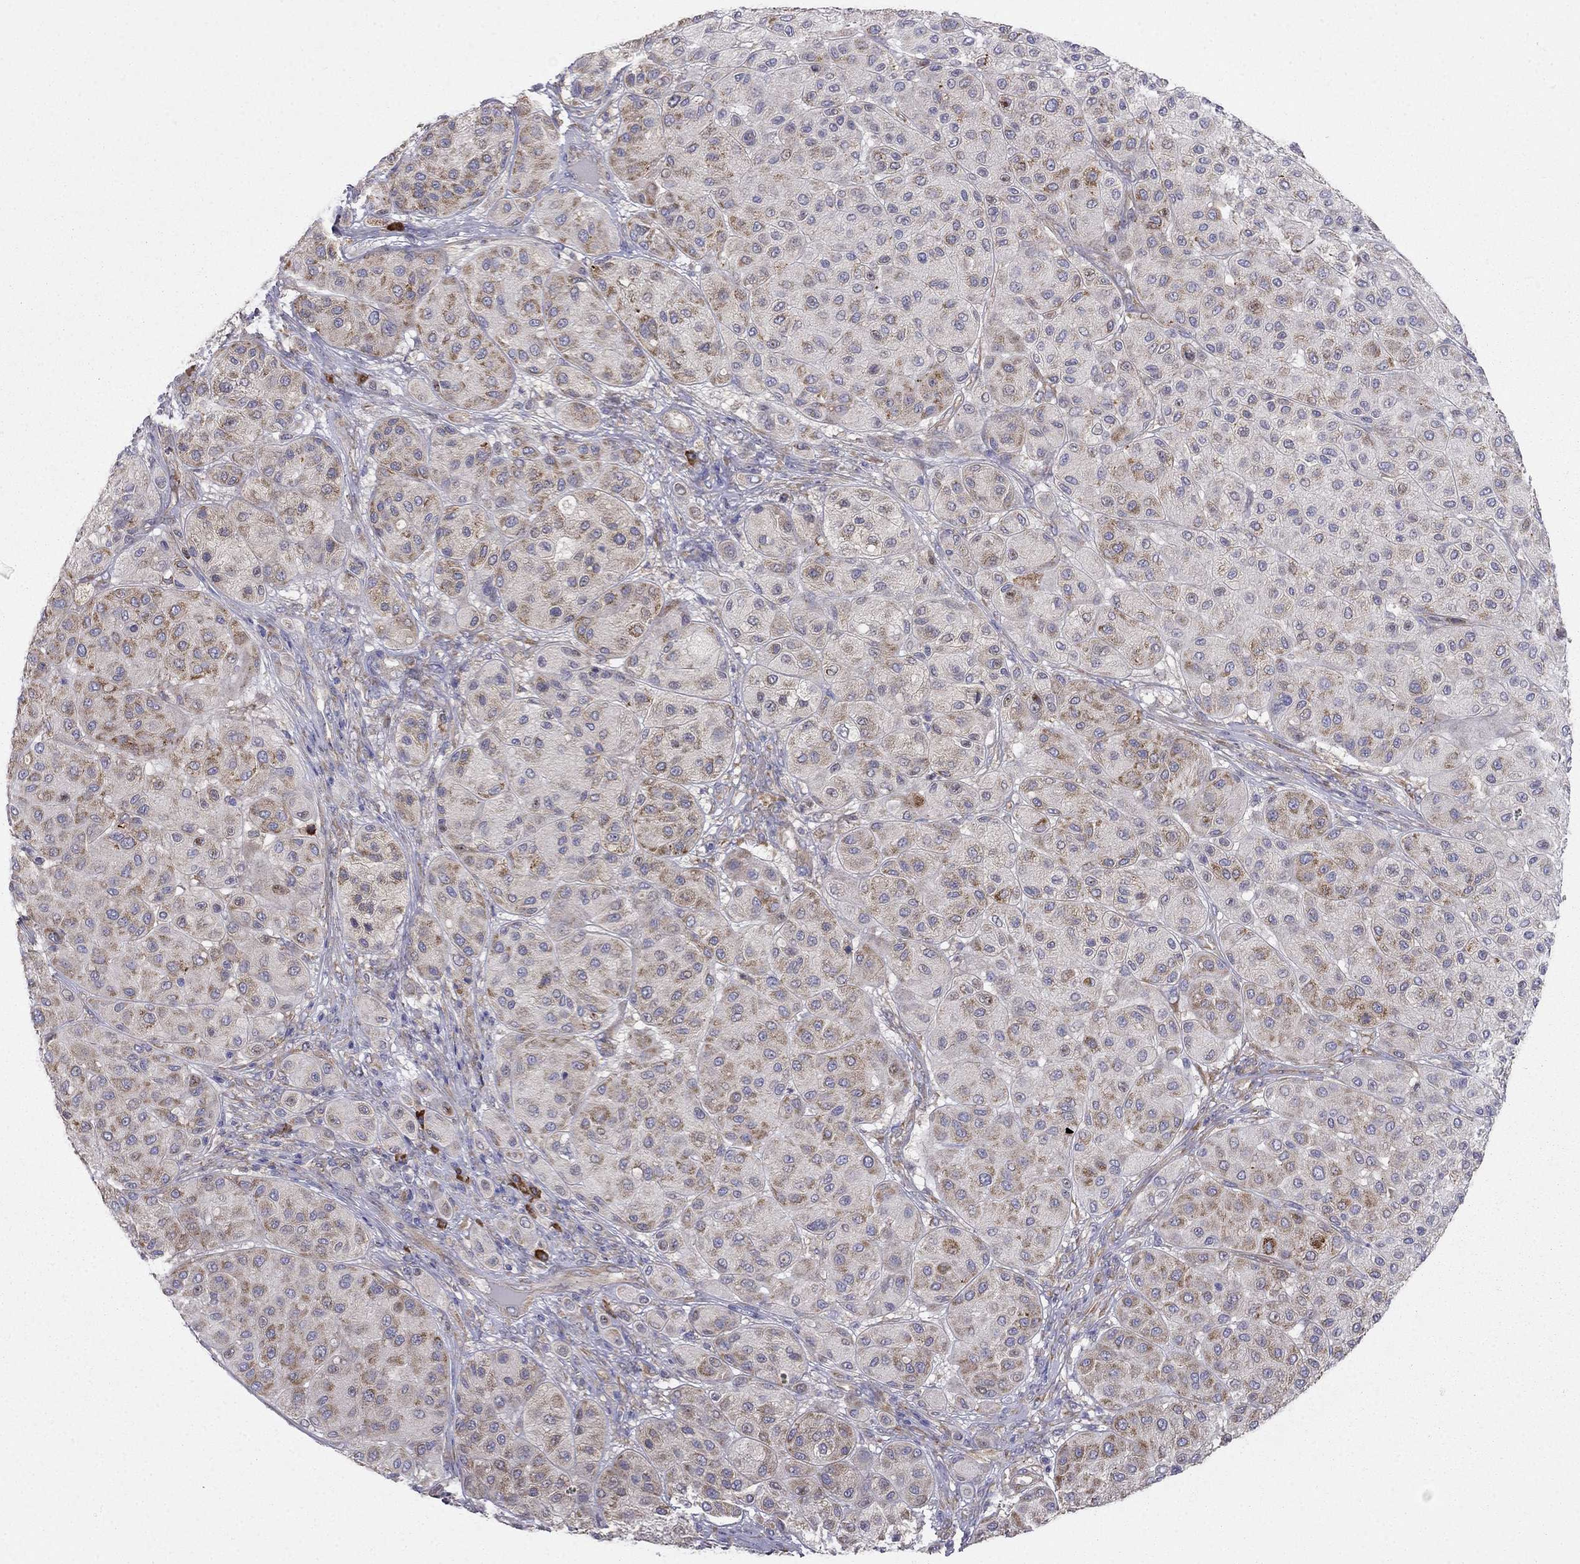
{"staining": {"intensity": "moderate", "quantity": "25%-75%", "location": "cytoplasmic/membranous"}, "tissue": "melanoma", "cell_type": "Tumor cells", "image_type": "cancer", "snomed": [{"axis": "morphology", "description": "Malignant melanoma, Metastatic site"}, {"axis": "topography", "description": "Smooth muscle"}], "caption": "Immunohistochemistry (IHC) micrograph of neoplastic tissue: human malignant melanoma (metastatic site) stained using immunohistochemistry displays medium levels of moderate protein expression localized specifically in the cytoplasmic/membranous of tumor cells, appearing as a cytoplasmic/membranous brown color.", "gene": "LONRF2", "patient": {"sex": "male", "age": 41}}